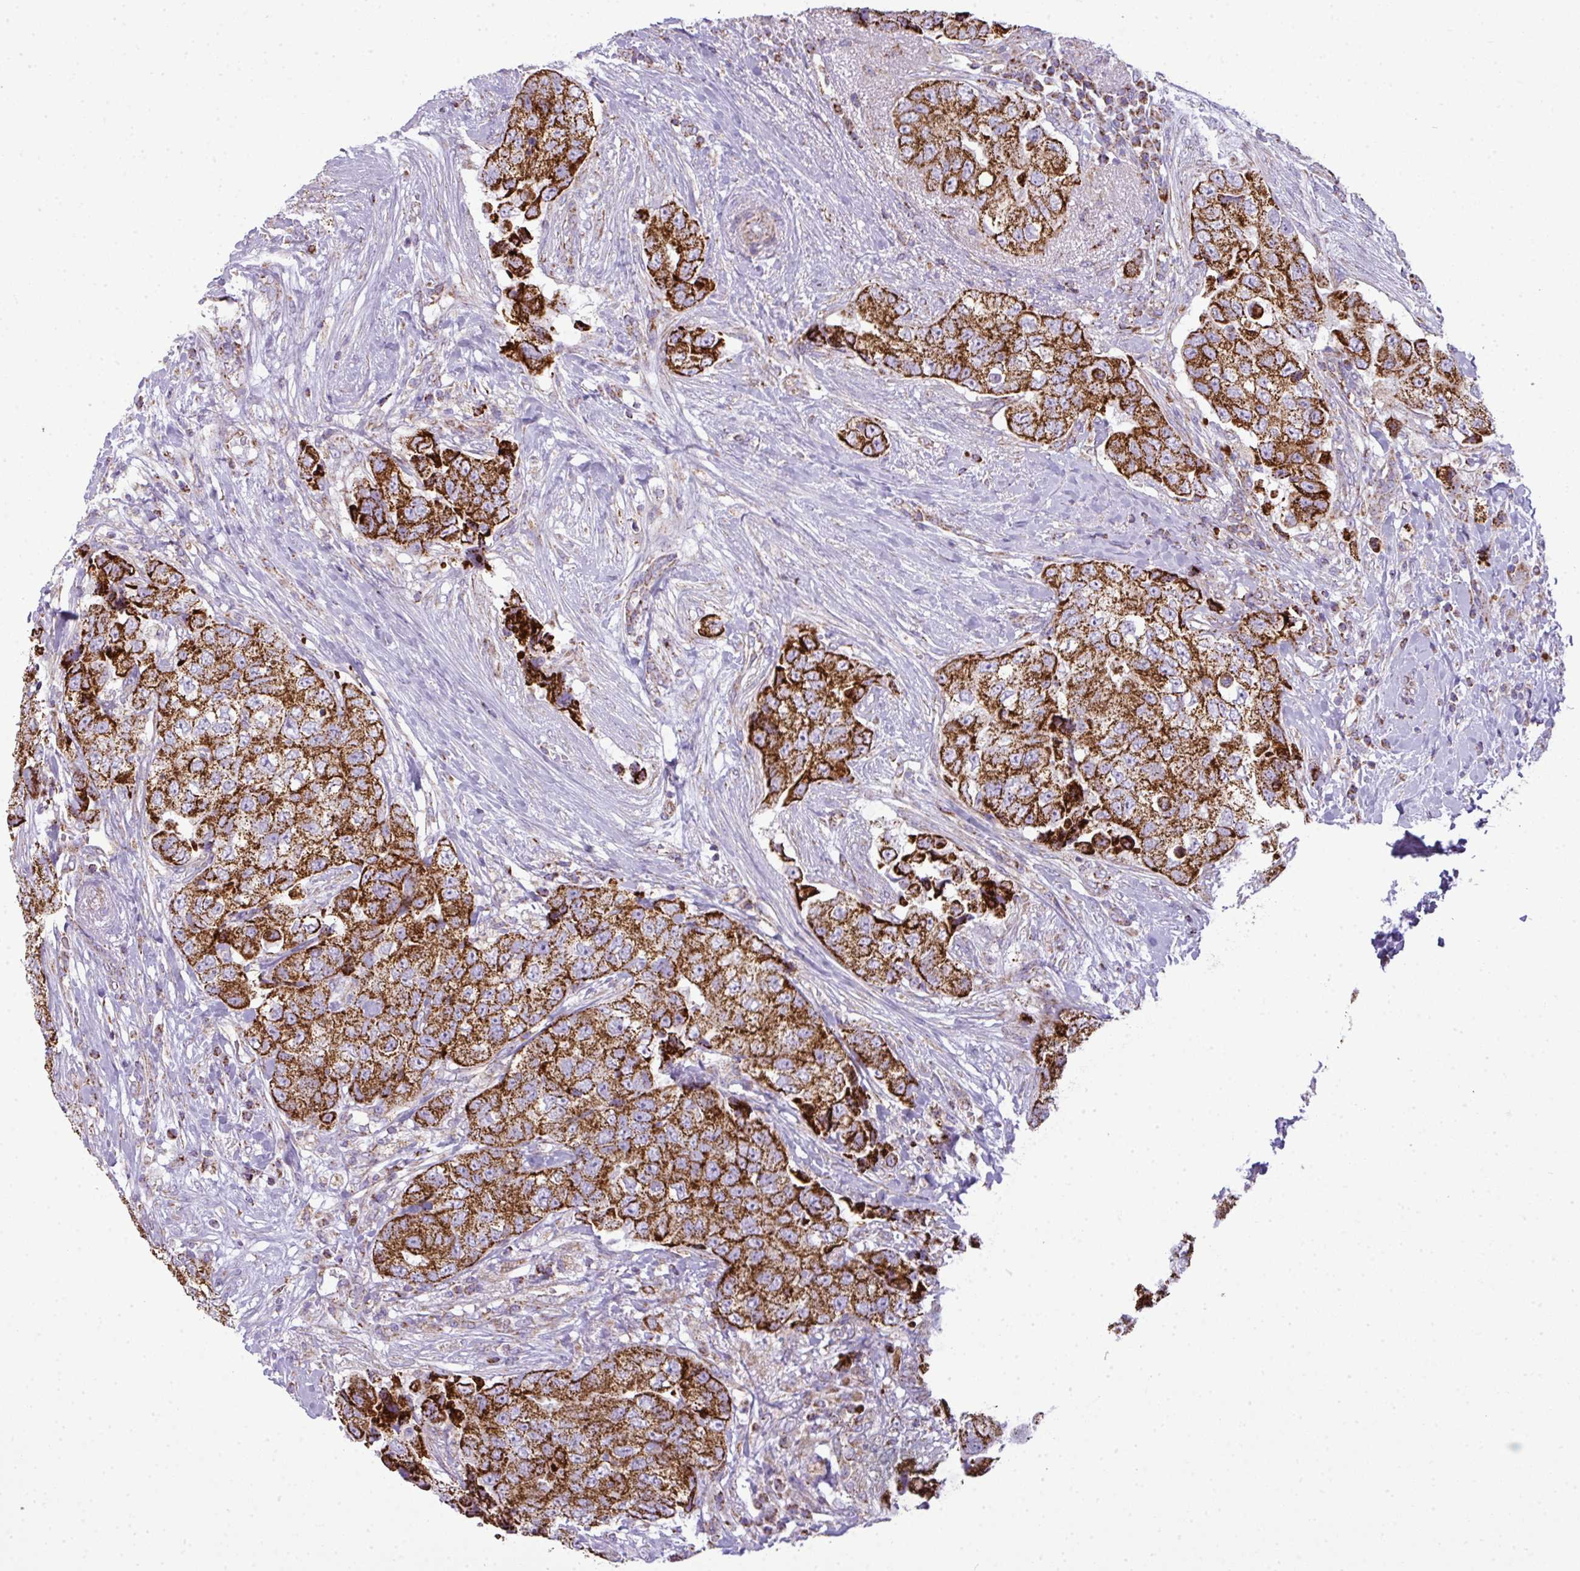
{"staining": {"intensity": "strong", "quantity": ">75%", "location": "cytoplasmic/membranous"}, "tissue": "breast cancer", "cell_type": "Tumor cells", "image_type": "cancer", "snomed": [{"axis": "morphology", "description": "Normal tissue, NOS"}, {"axis": "morphology", "description": "Duct carcinoma"}, {"axis": "topography", "description": "Breast"}], "caption": "Breast cancer stained with DAB (3,3'-diaminobenzidine) immunohistochemistry exhibits high levels of strong cytoplasmic/membranous staining in approximately >75% of tumor cells. The staining was performed using DAB (3,3'-diaminobenzidine), with brown indicating positive protein expression. Nuclei are stained blue with hematoxylin.", "gene": "ZNF81", "patient": {"sex": "female", "age": 62}}